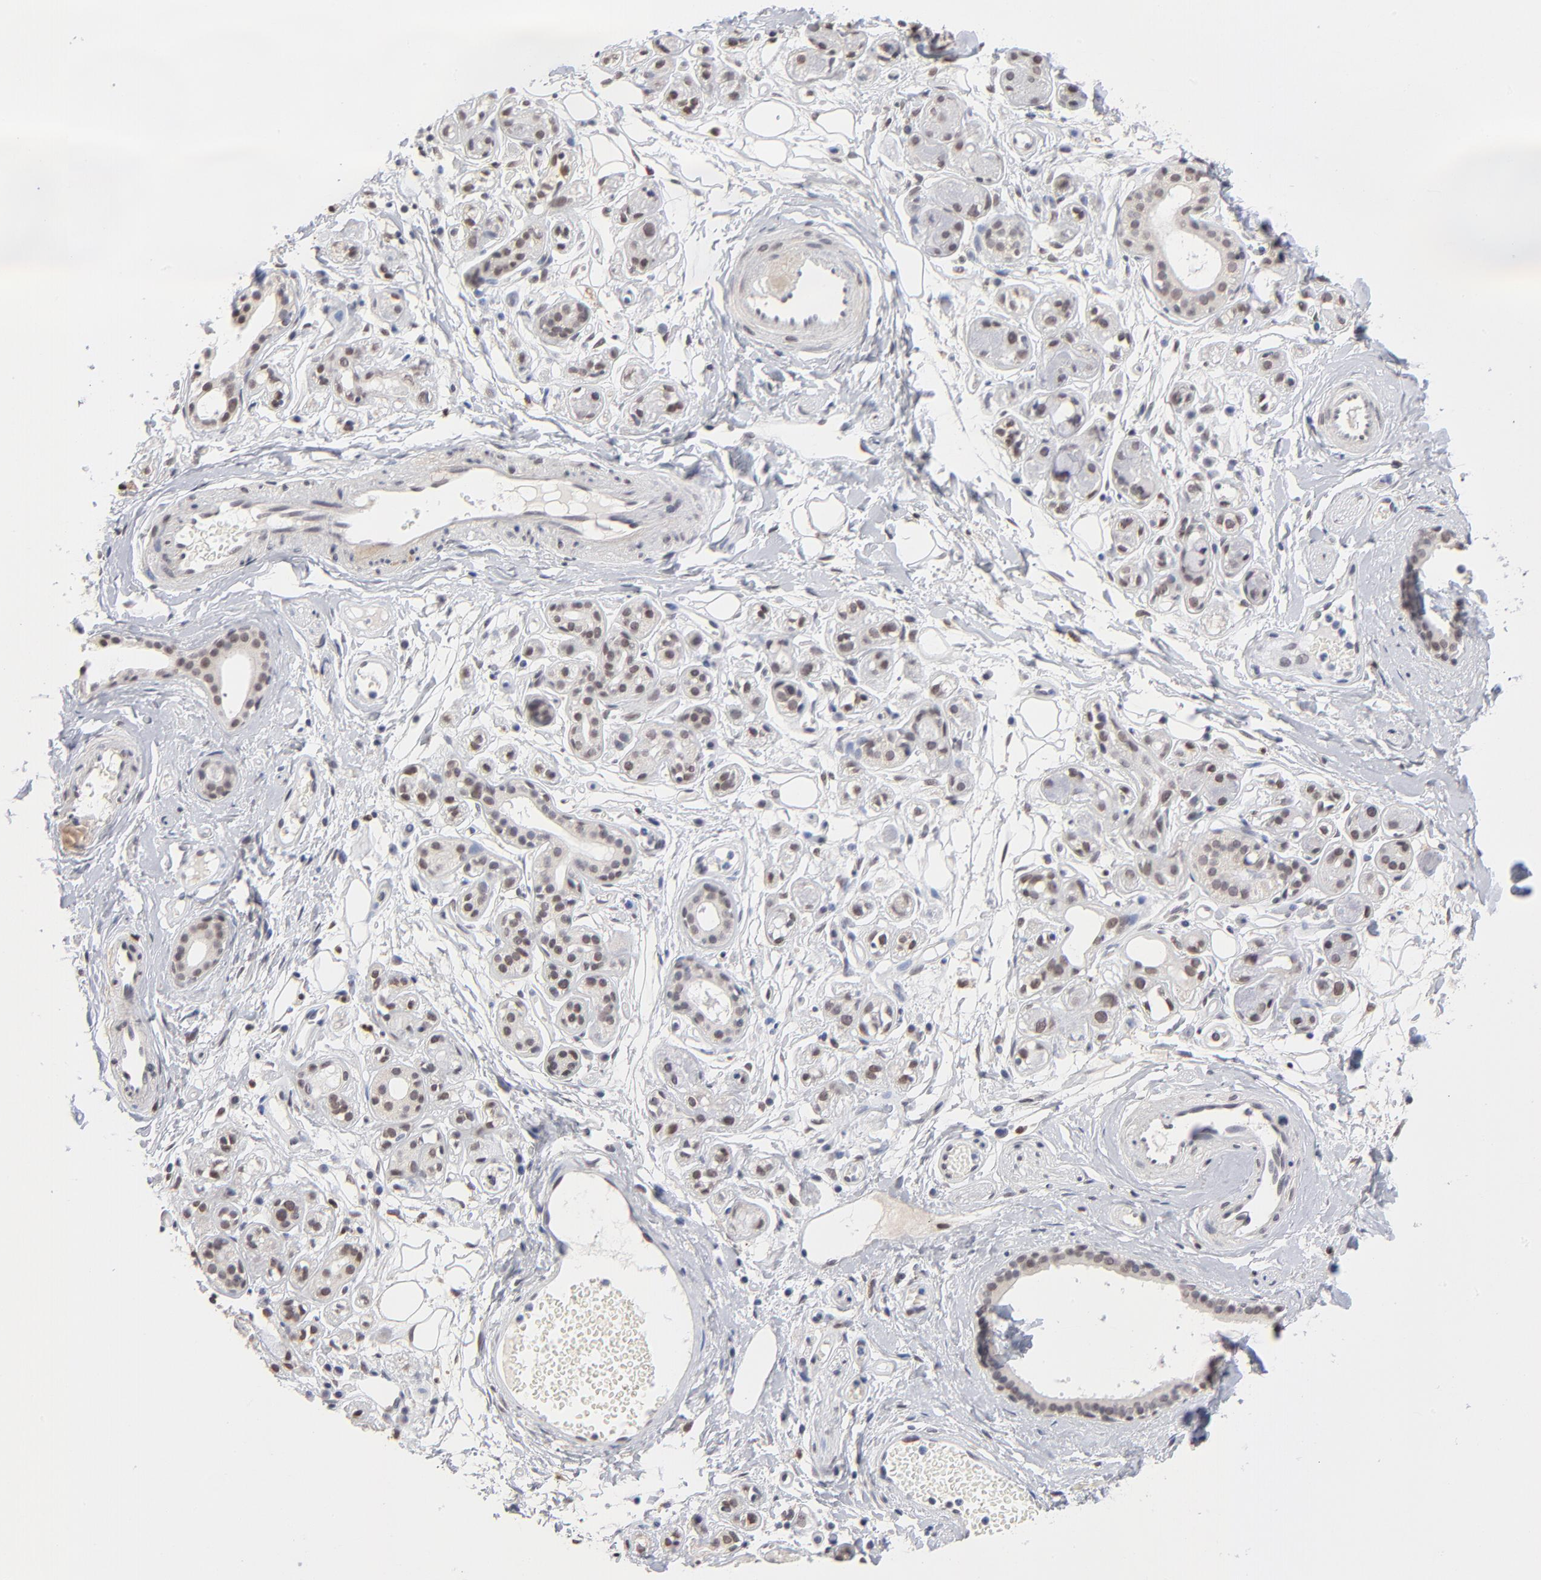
{"staining": {"intensity": "weak", "quantity": "<25%", "location": "nuclear"}, "tissue": "salivary gland", "cell_type": "Glandular cells", "image_type": "normal", "snomed": [{"axis": "morphology", "description": "Normal tissue, NOS"}, {"axis": "topography", "description": "Salivary gland"}], "caption": "IHC image of unremarkable human salivary gland stained for a protein (brown), which demonstrates no positivity in glandular cells. (Stains: DAB (3,3'-diaminobenzidine) immunohistochemistry with hematoxylin counter stain, Microscopy: brightfield microscopy at high magnification).", "gene": "MBIP", "patient": {"sex": "male", "age": 54}}